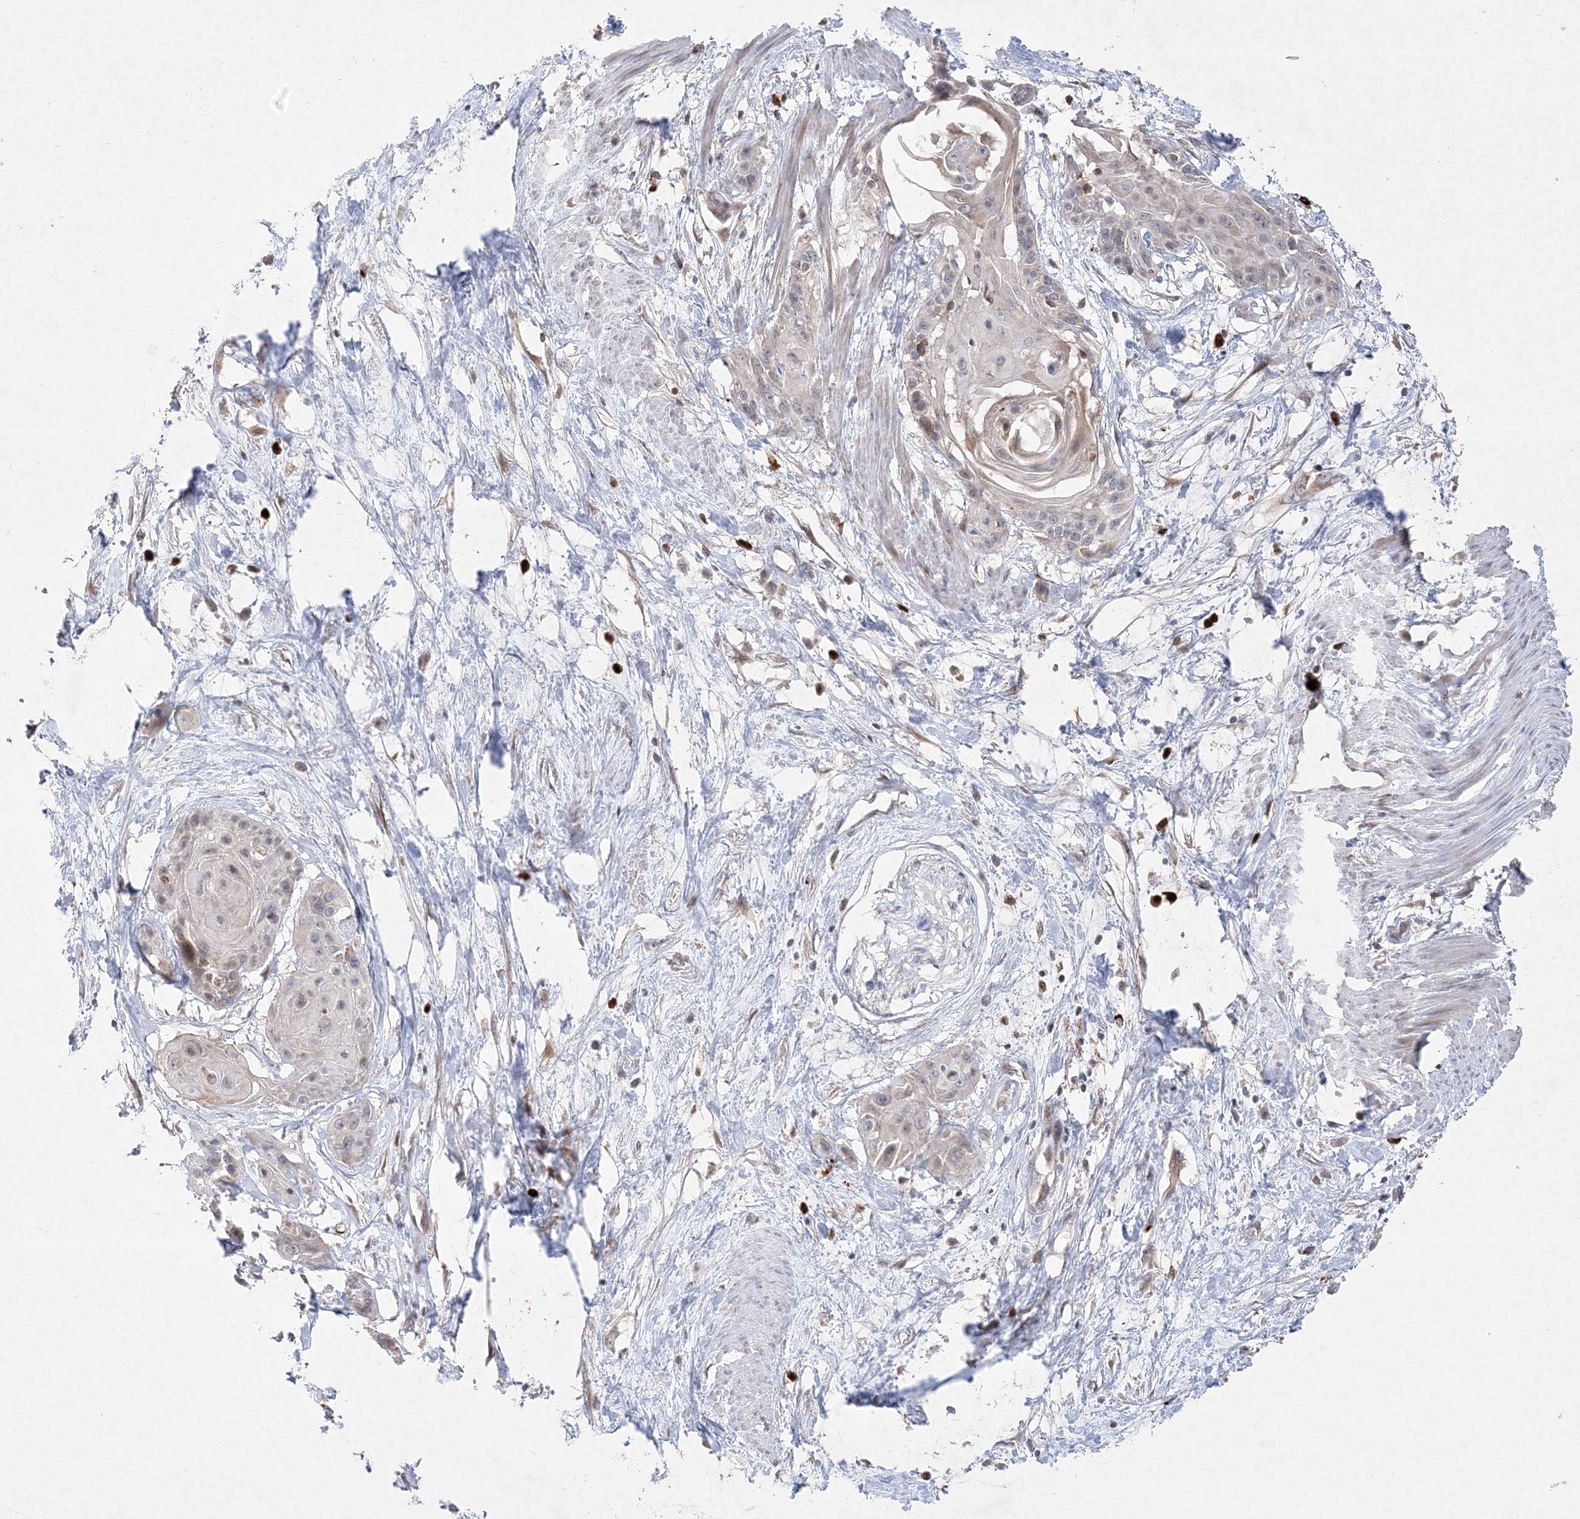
{"staining": {"intensity": "negative", "quantity": "none", "location": "none"}, "tissue": "cervical cancer", "cell_type": "Tumor cells", "image_type": "cancer", "snomed": [{"axis": "morphology", "description": "Squamous cell carcinoma, NOS"}, {"axis": "topography", "description": "Cervix"}], "caption": "IHC histopathology image of cervical squamous cell carcinoma stained for a protein (brown), which reveals no positivity in tumor cells. (Immunohistochemistry (ihc), brightfield microscopy, high magnification).", "gene": "CLNK", "patient": {"sex": "female", "age": 57}}